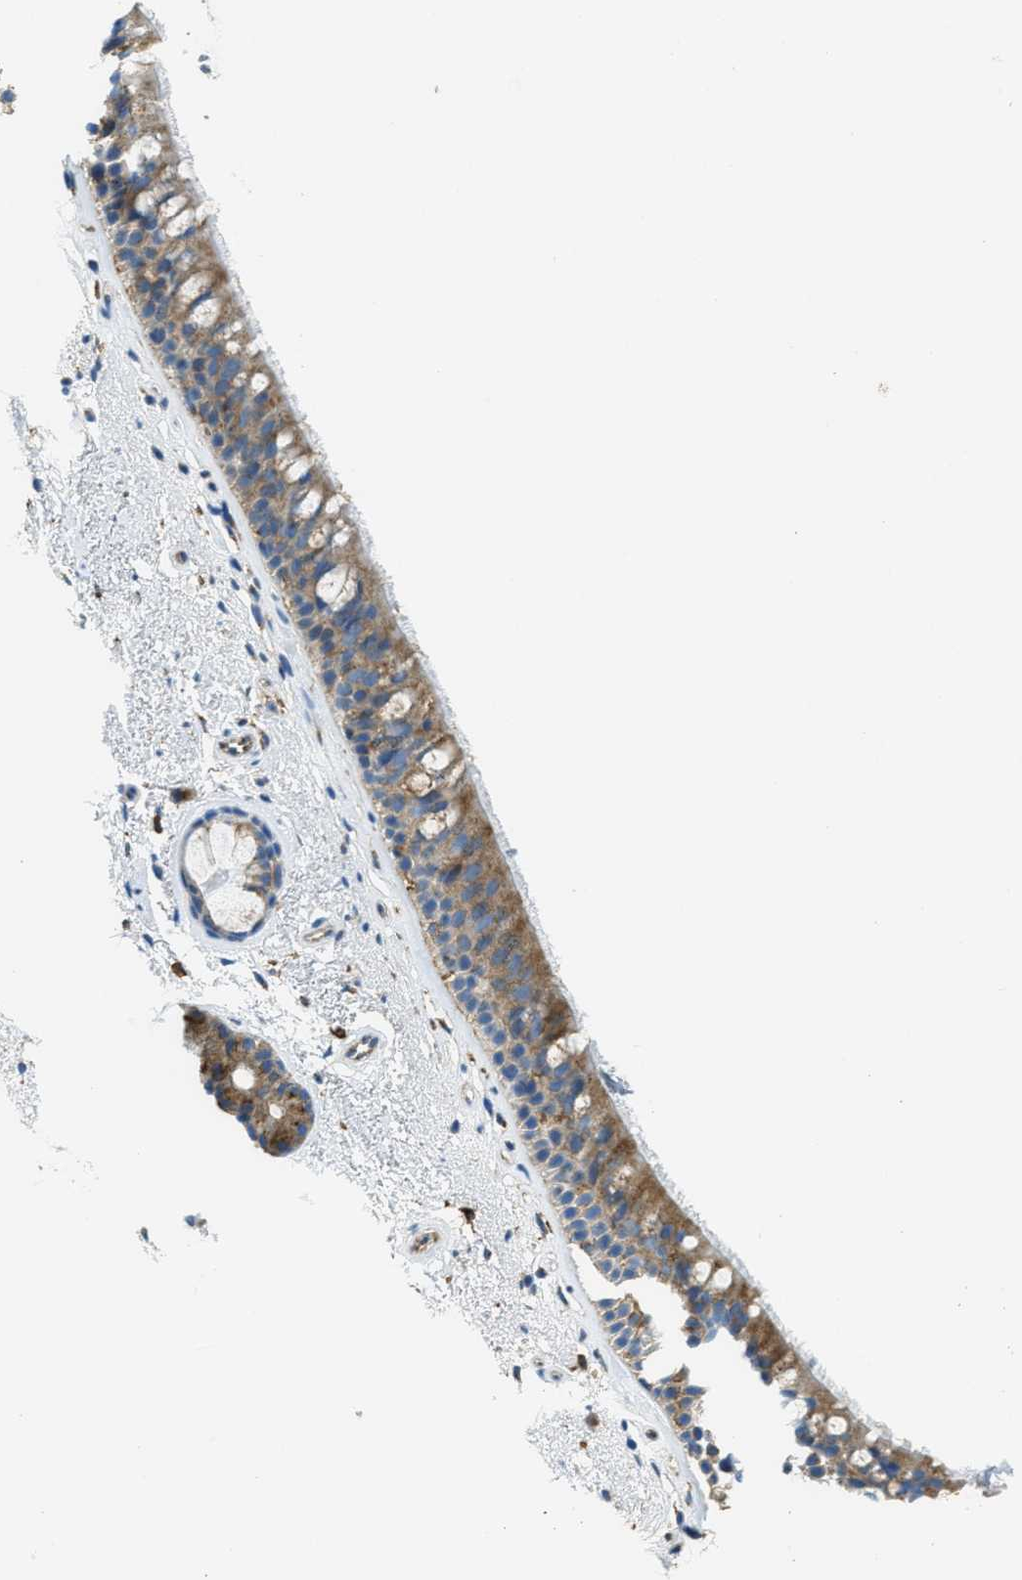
{"staining": {"intensity": "moderate", "quantity": ">75%", "location": "cytoplasmic/membranous"}, "tissue": "bronchus", "cell_type": "Respiratory epithelial cells", "image_type": "normal", "snomed": [{"axis": "morphology", "description": "Normal tissue, NOS"}, {"axis": "topography", "description": "Bronchus"}], "caption": "High-power microscopy captured an immunohistochemistry (IHC) histopathology image of benign bronchus, revealing moderate cytoplasmic/membranous positivity in approximately >75% of respiratory epithelial cells.", "gene": "AP2B1", "patient": {"sex": "female", "age": 54}}